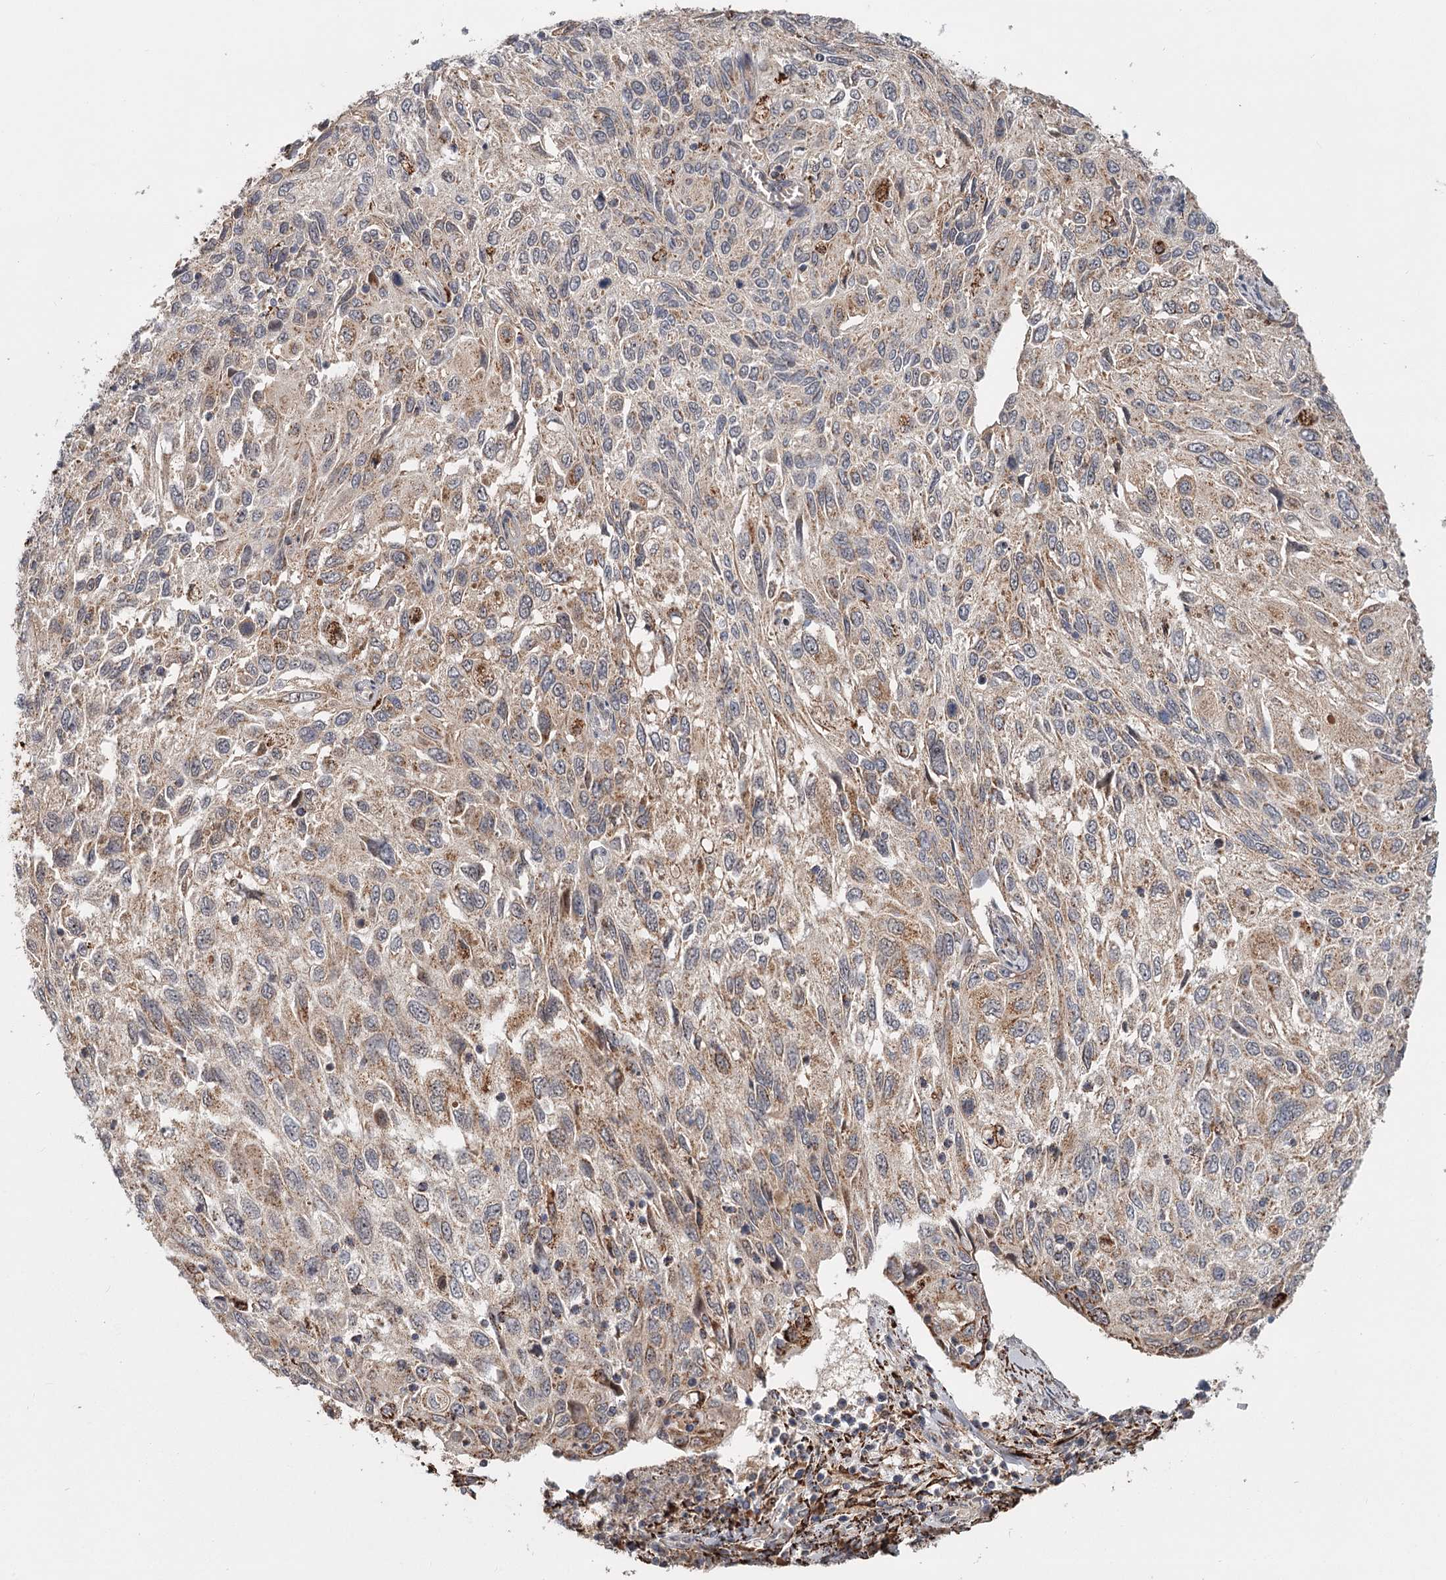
{"staining": {"intensity": "moderate", "quantity": "<25%", "location": "cytoplasmic/membranous"}, "tissue": "cervical cancer", "cell_type": "Tumor cells", "image_type": "cancer", "snomed": [{"axis": "morphology", "description": "Squamous cell carcinoma, NOS"}, {"axis": "topography", "description": "Cervix"}], "caption": "Immunohistochemical staining of human squamous cell carcinoma (cervical) demonstrates low levels of moderate cytoplasmic/membranous protein staining in approximately <25% of tumor cells.", "gene": "CDC123", "patient": {"sex": "female", "age": 70}}